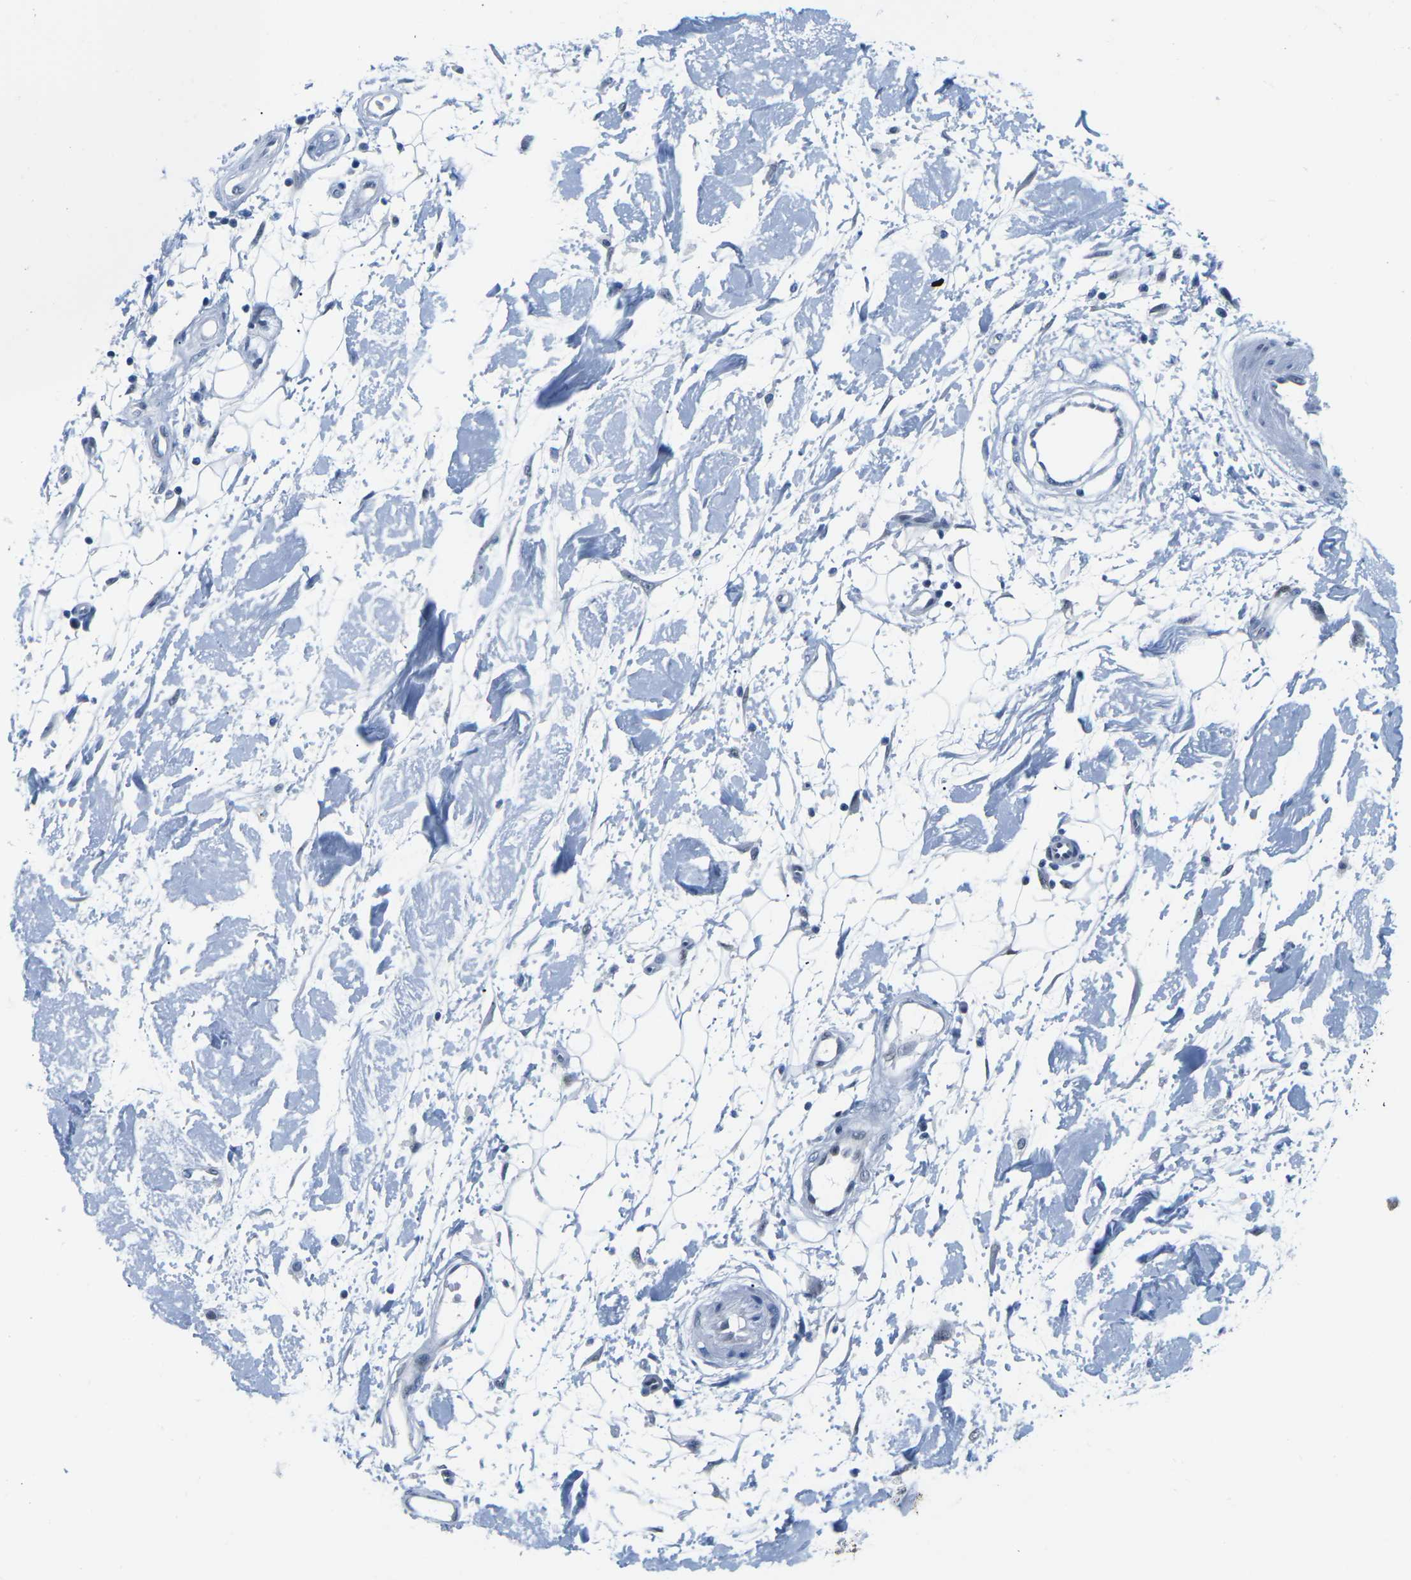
{"staining": {"intensity": "negative", "quantity": "none", "location": "none"}, "tissue": "adipose tissue", "cell_type": "Adipocytes", "image_type": "normal", "snomed": [{"axis": "morphology", "description": "Normal tissue, NOS"}, {"axis": "morphology", "description": "Squamous cell carcinoma, NOS"}, {"axis": "topography", "description": "Skin"}, {"axis": "topography", "description": "Peripheral nerve tissue"}], "caption": "Immunohistochemistry micrograph of benign adipose tissue stained for a protein (brown), which shows no expression in adipocytes.", "gene": "UBA7", "patient": {"sex": "male", "age": 83}}